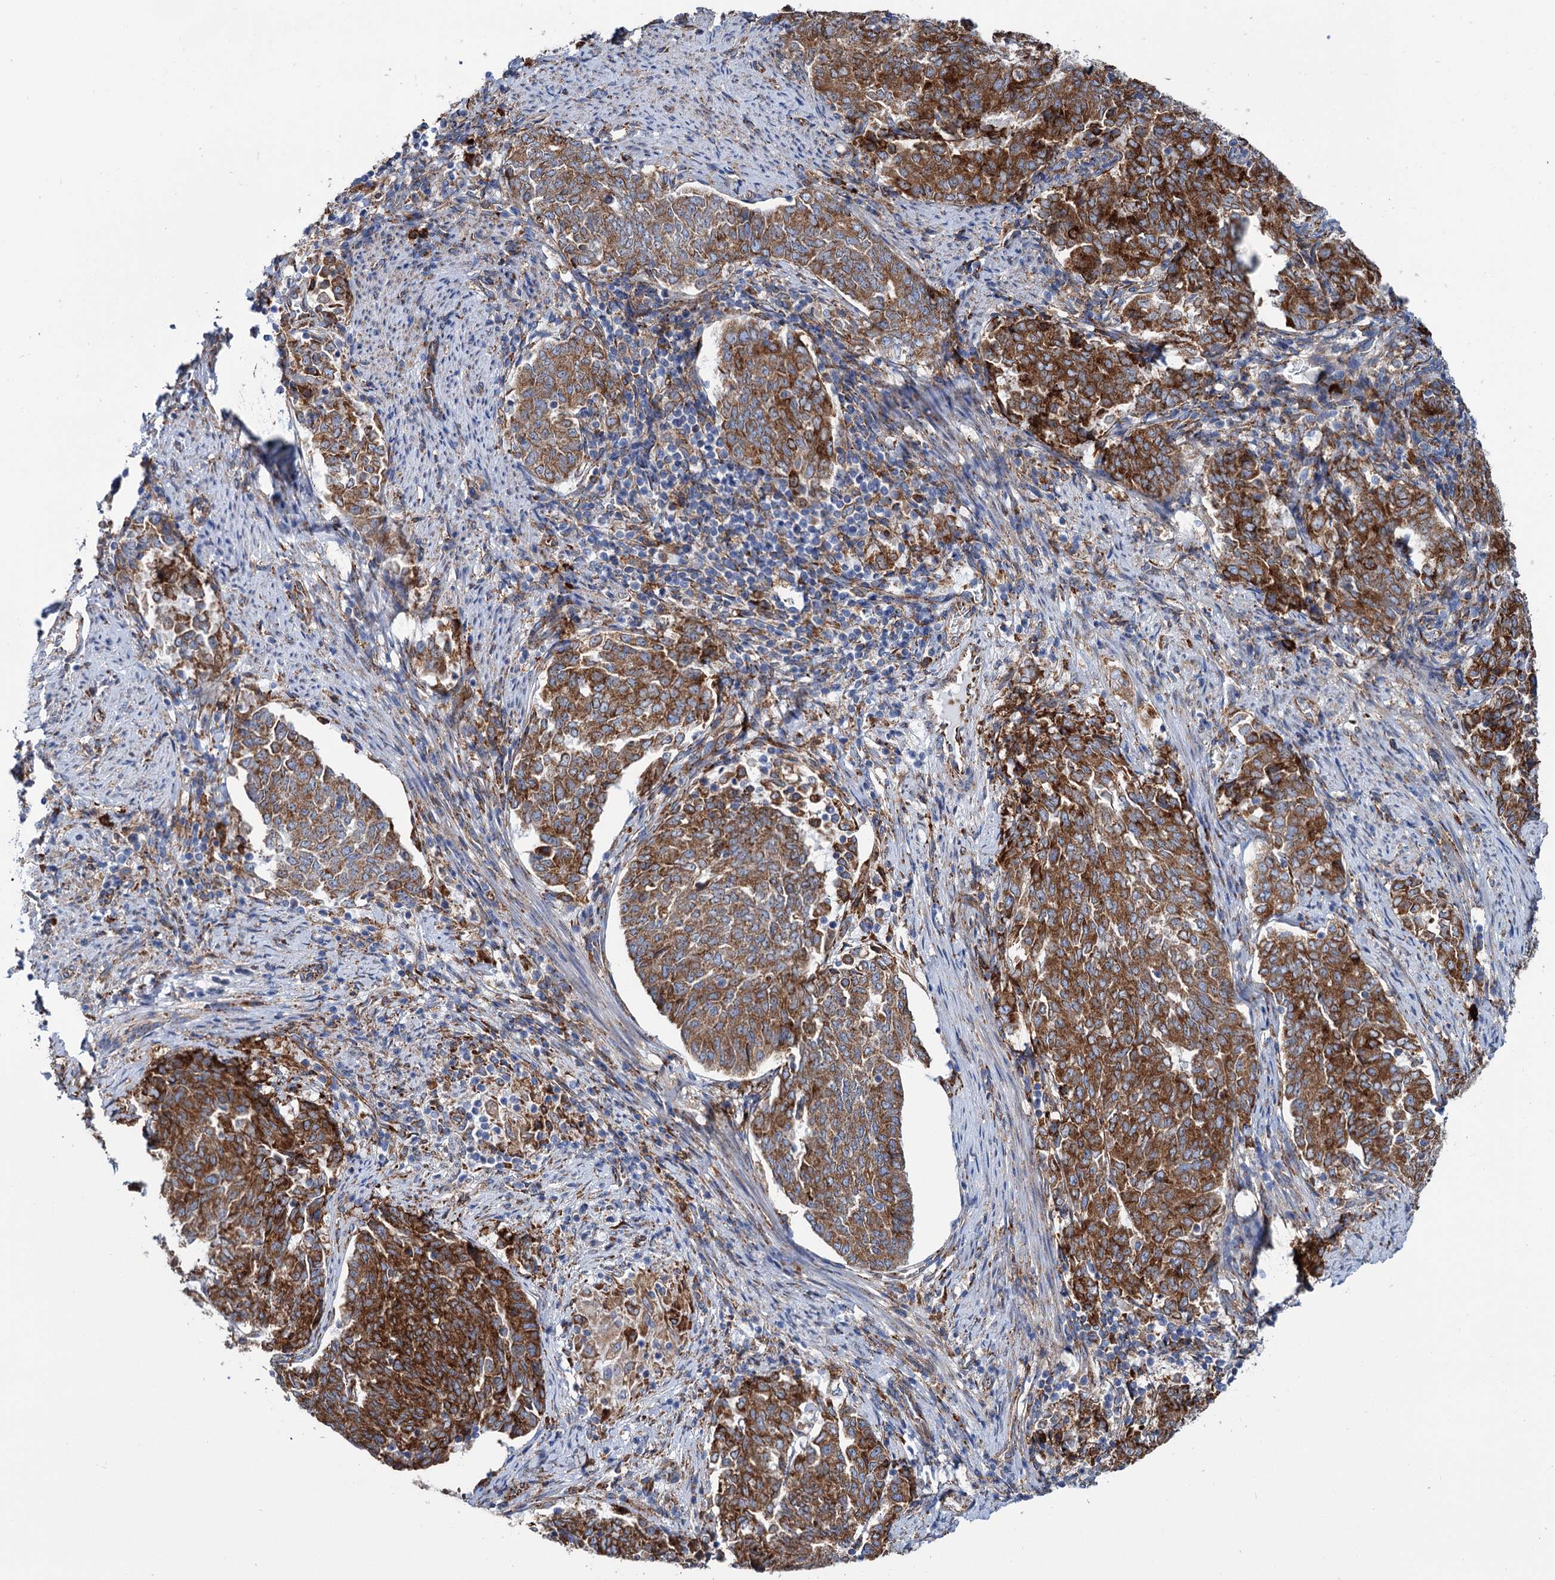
{"staining": {"intensity": "strong", "quantity": ">75%", "location": "cytoplasmic/membranous"}, "tissue": "endometrial cancer", "cell_type": "Tumor cells", "image_type": "cancer", "snomed": [{"axis": "morphology", "description": "Adenocarcinoma, NOS"}, {"axis": "topography", "description": "Endometrium"}], "caption": "The micrograph exhibits immunohistochemical staining of endometrial adenocarcinoma. There is strong cytoplasmic/membranous staining is appreciated in about >75% of tumor cells.", "gene": "SHE", "patient": {"sex": "female", "age": 80}}